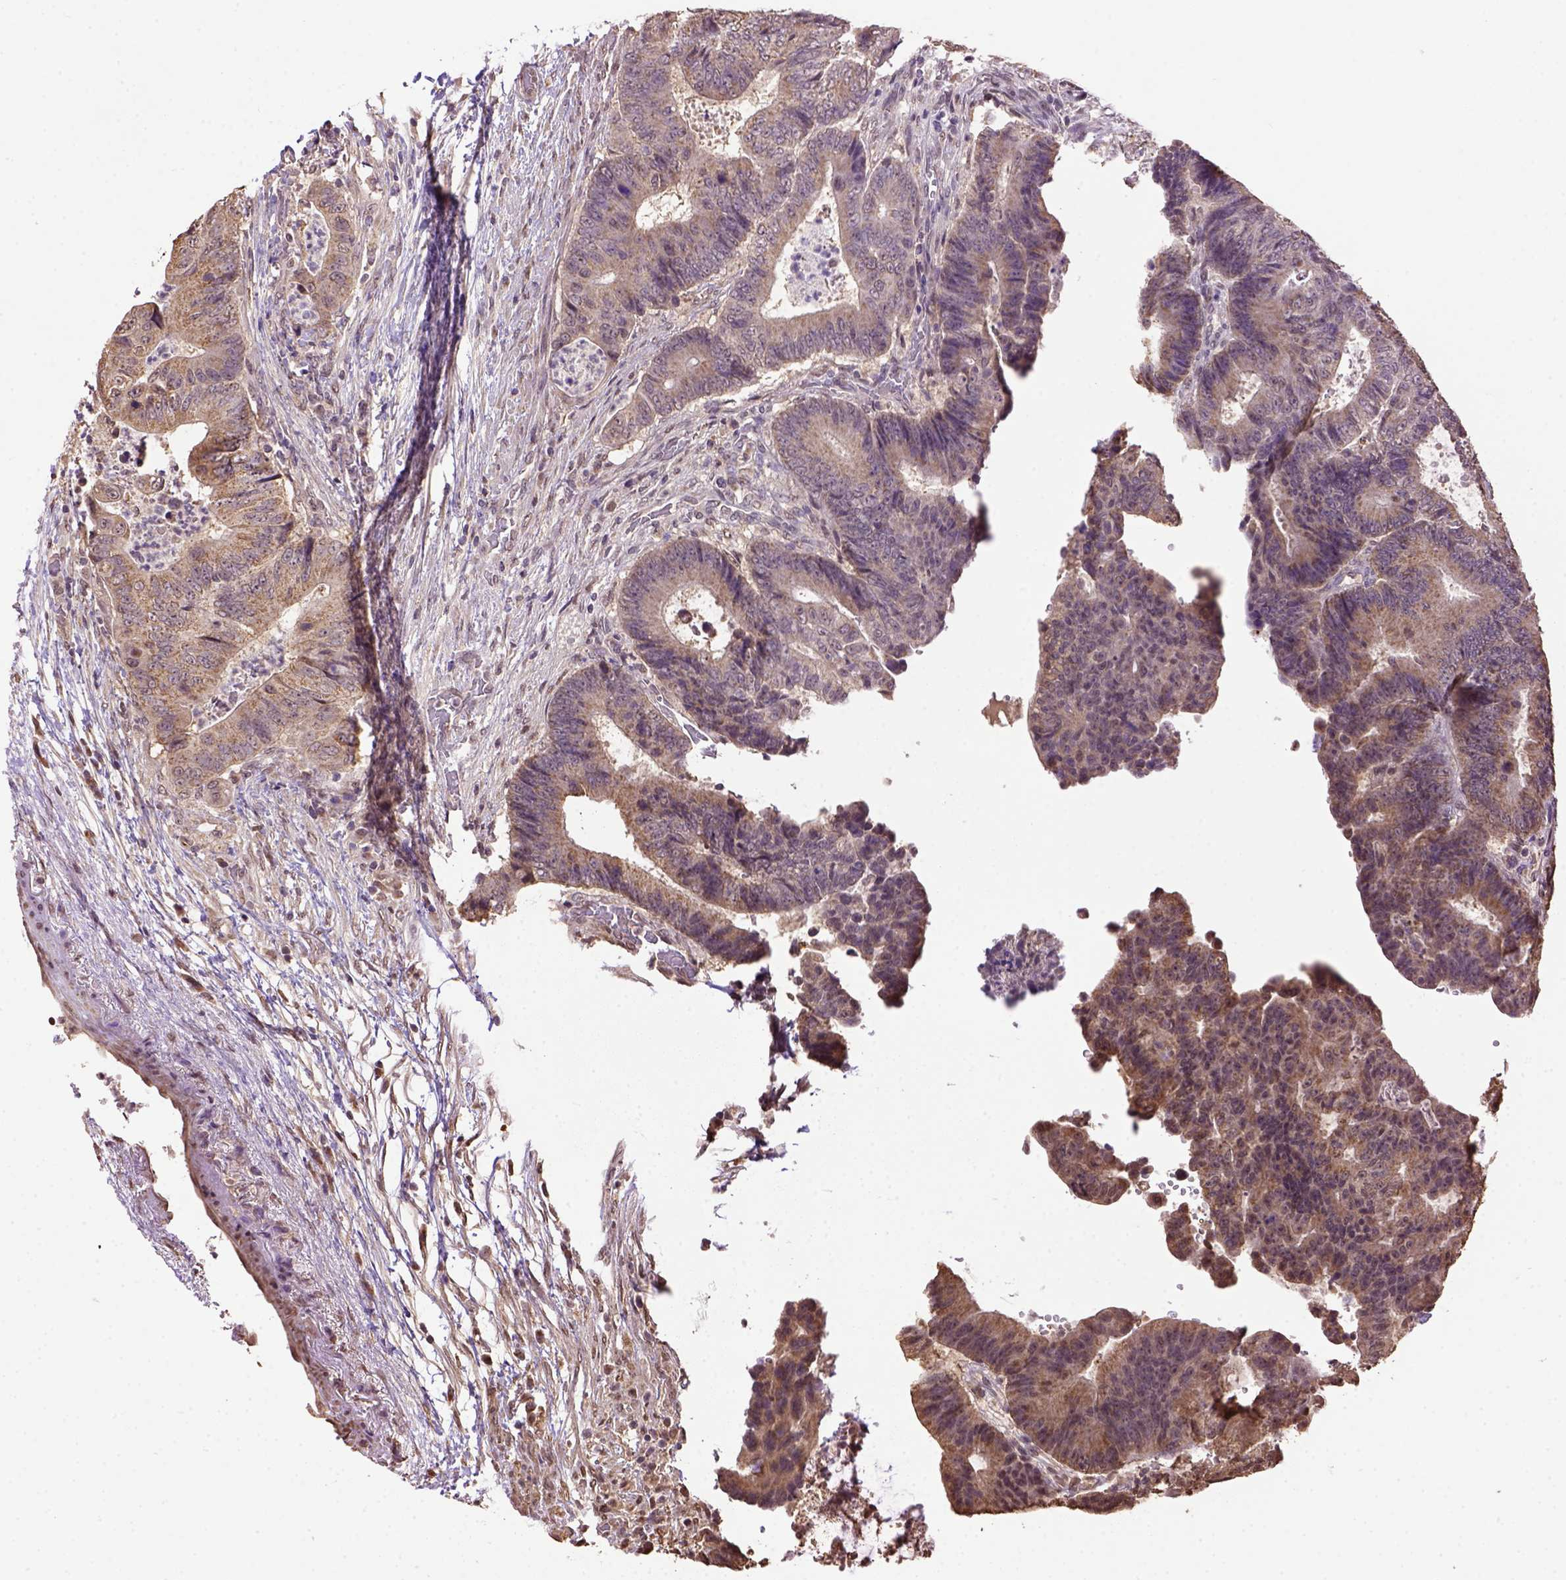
{"staining": {"intensity": "weak", "quantity": ">75%", "location": "cytoplasmic/membranous"}, "tissue": "colorectal cancer", "cell_type": "Tumor cells", "image_type": "cancer", "snomed": [{"axis": "morphology", "description": "Adenocarcinoma, NOS"}, {"axis": "topography", "description": "Colon"}], "caption": "This is a histology image of IHC staining of colorectal cancer, which shows weak staining in the cytoplasmic/membranous of tumor cells.", "gene": "WDR17", "patient": {"sex": "female", "age": 48}}